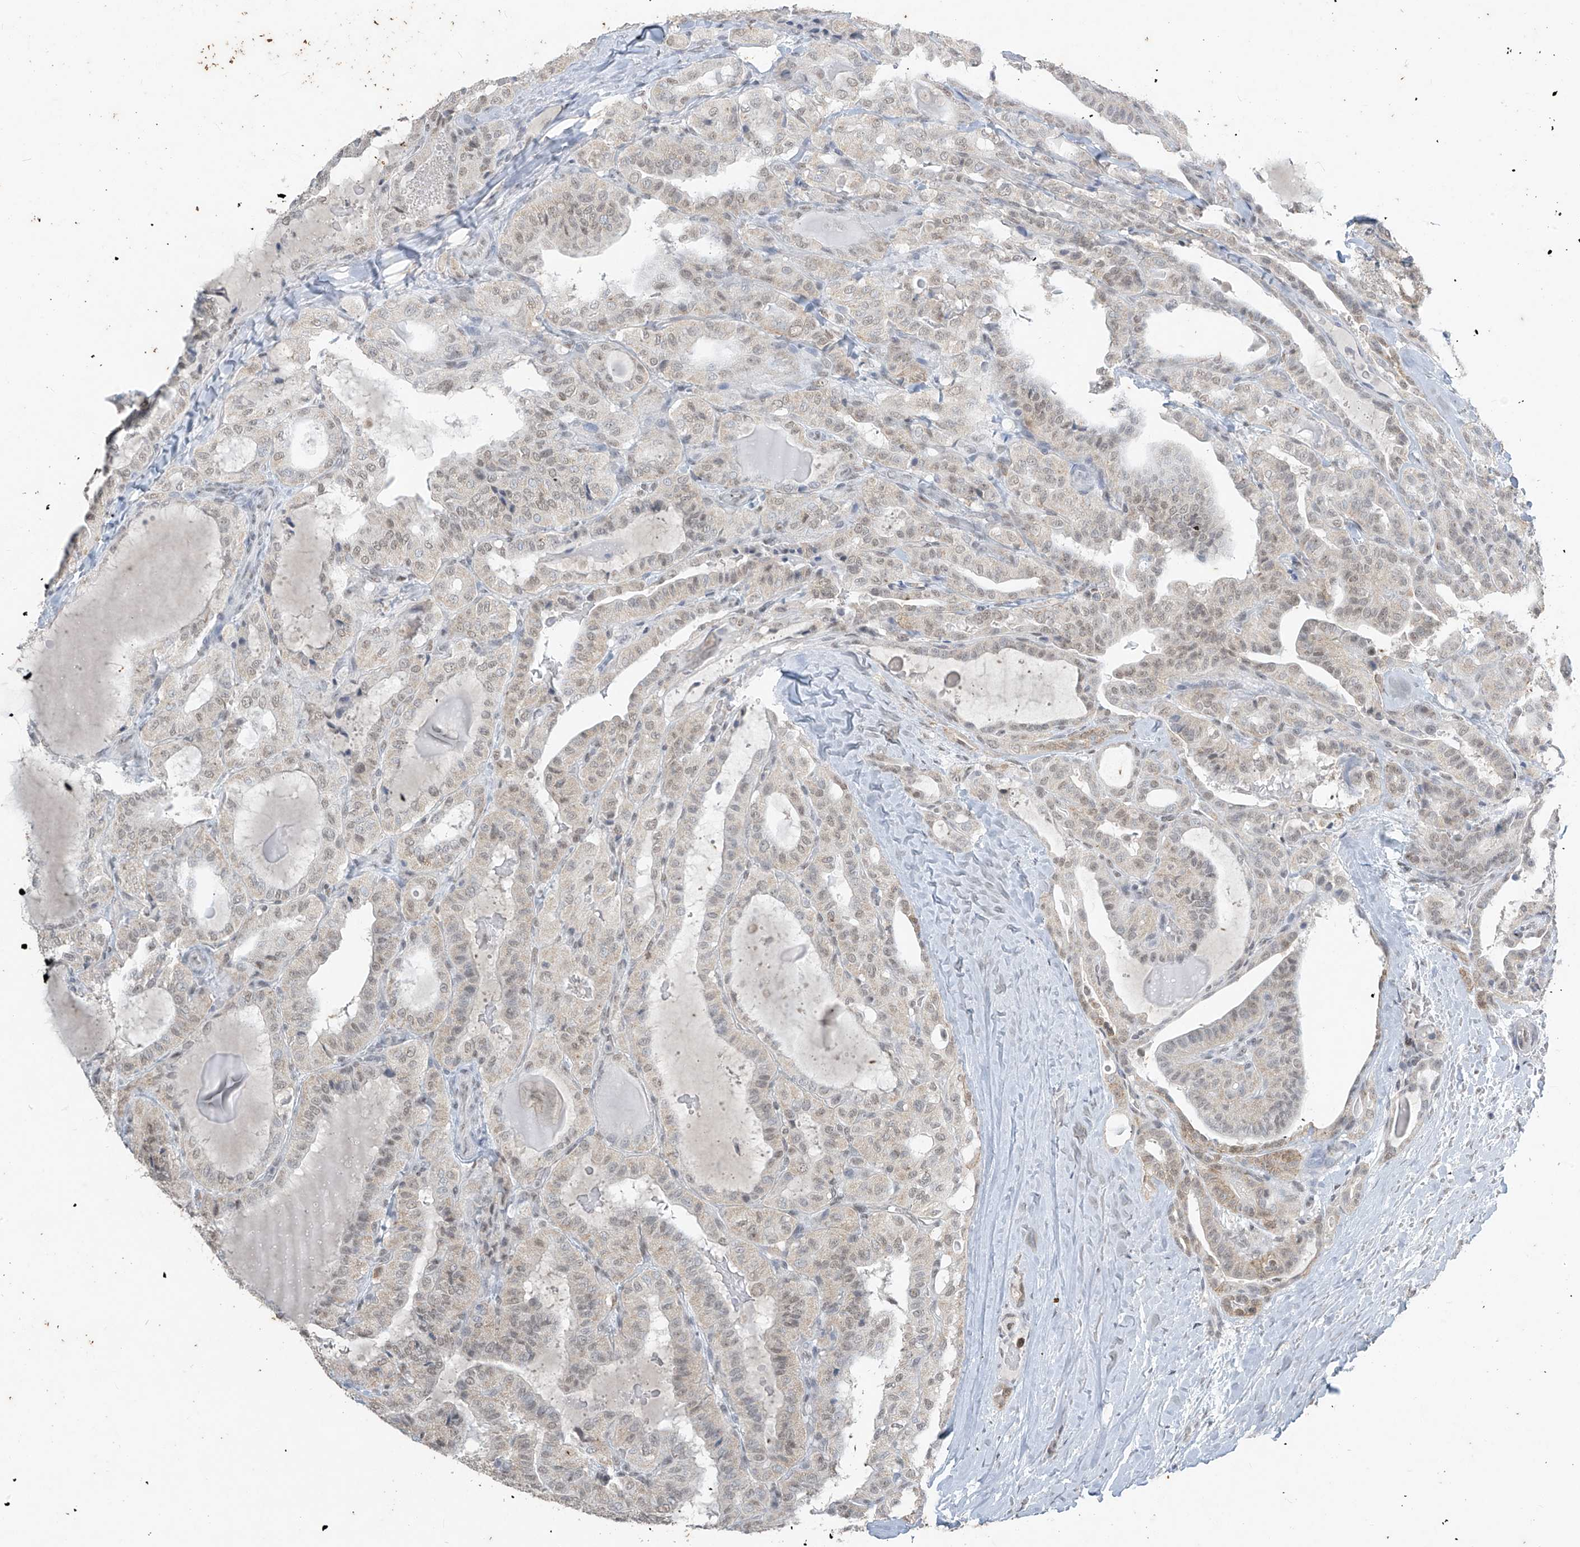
{"staining": {"intensity": "weak", "quantity": "25%-75%", "location": "cytoplasmic/membranous"}, "tissue": "thyroid cancer", "cell_type": "Tumor cells", "image_type": "cancer", "snomed": [{"axis": "morphology", "description": "Papillary adenocarcinoma, NOS"}, {"axis": "topography", "description": "Thyroid gland"}], "caption": "DAB (3,3'-diaminobenzidine) immunohistochemical staining of human papillary adenocarcinoma (thyroid) reveals weak cytoplasmic/membranous protein expression in about 25%-75% of tumor cells. The staining is performed using DAB (3,3'-diaminobenzidine) brown chromogen to label protein expression. The nuclei are counter-stained blue using hematoxylin.", "gene": "TFEC", "patient": {"sex": "male", "age": 77}}